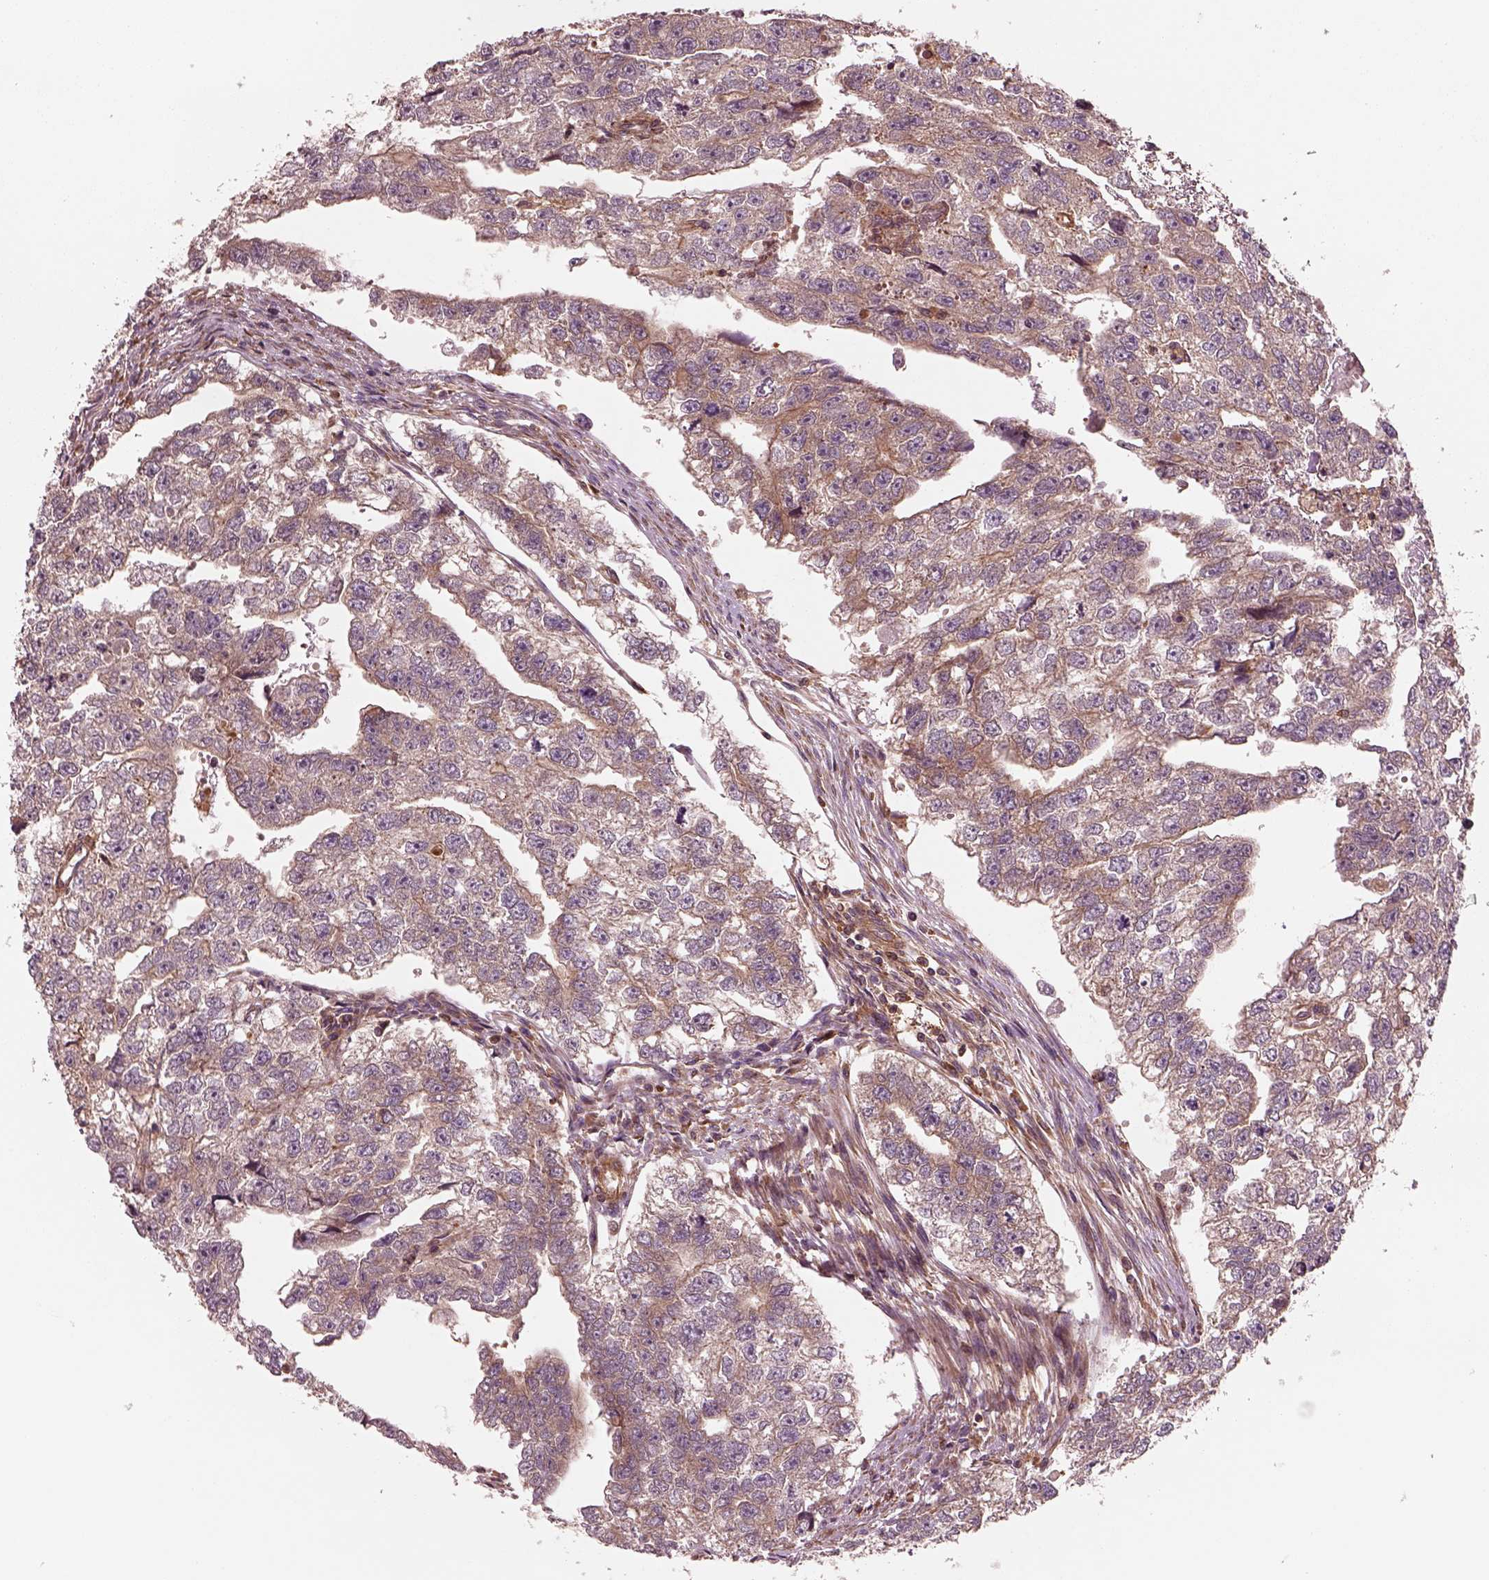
{"staining": {"intensity": "weak", "quantity": "<25%", "location": "cytoplasmic/membranous"}, "tissue": "testis cancer", "cell_type": "Tumor cells", "image_type": "cancer", "snomed": [{"axis": "morphology", "description": "Carcinoma, Embryonal, NOS"}, {"axis": "morphology", "description": "Teratoma, malignant, NOS"}, {"axis": "topography", "description": "Testis"}], "caption": "DAB immunohistochemical staining of human testis malignant teratoma demonstrates no significant expression in tumor cells.", "gene": "ASCC2", "patient": {"sex": "male", "age": 44}}